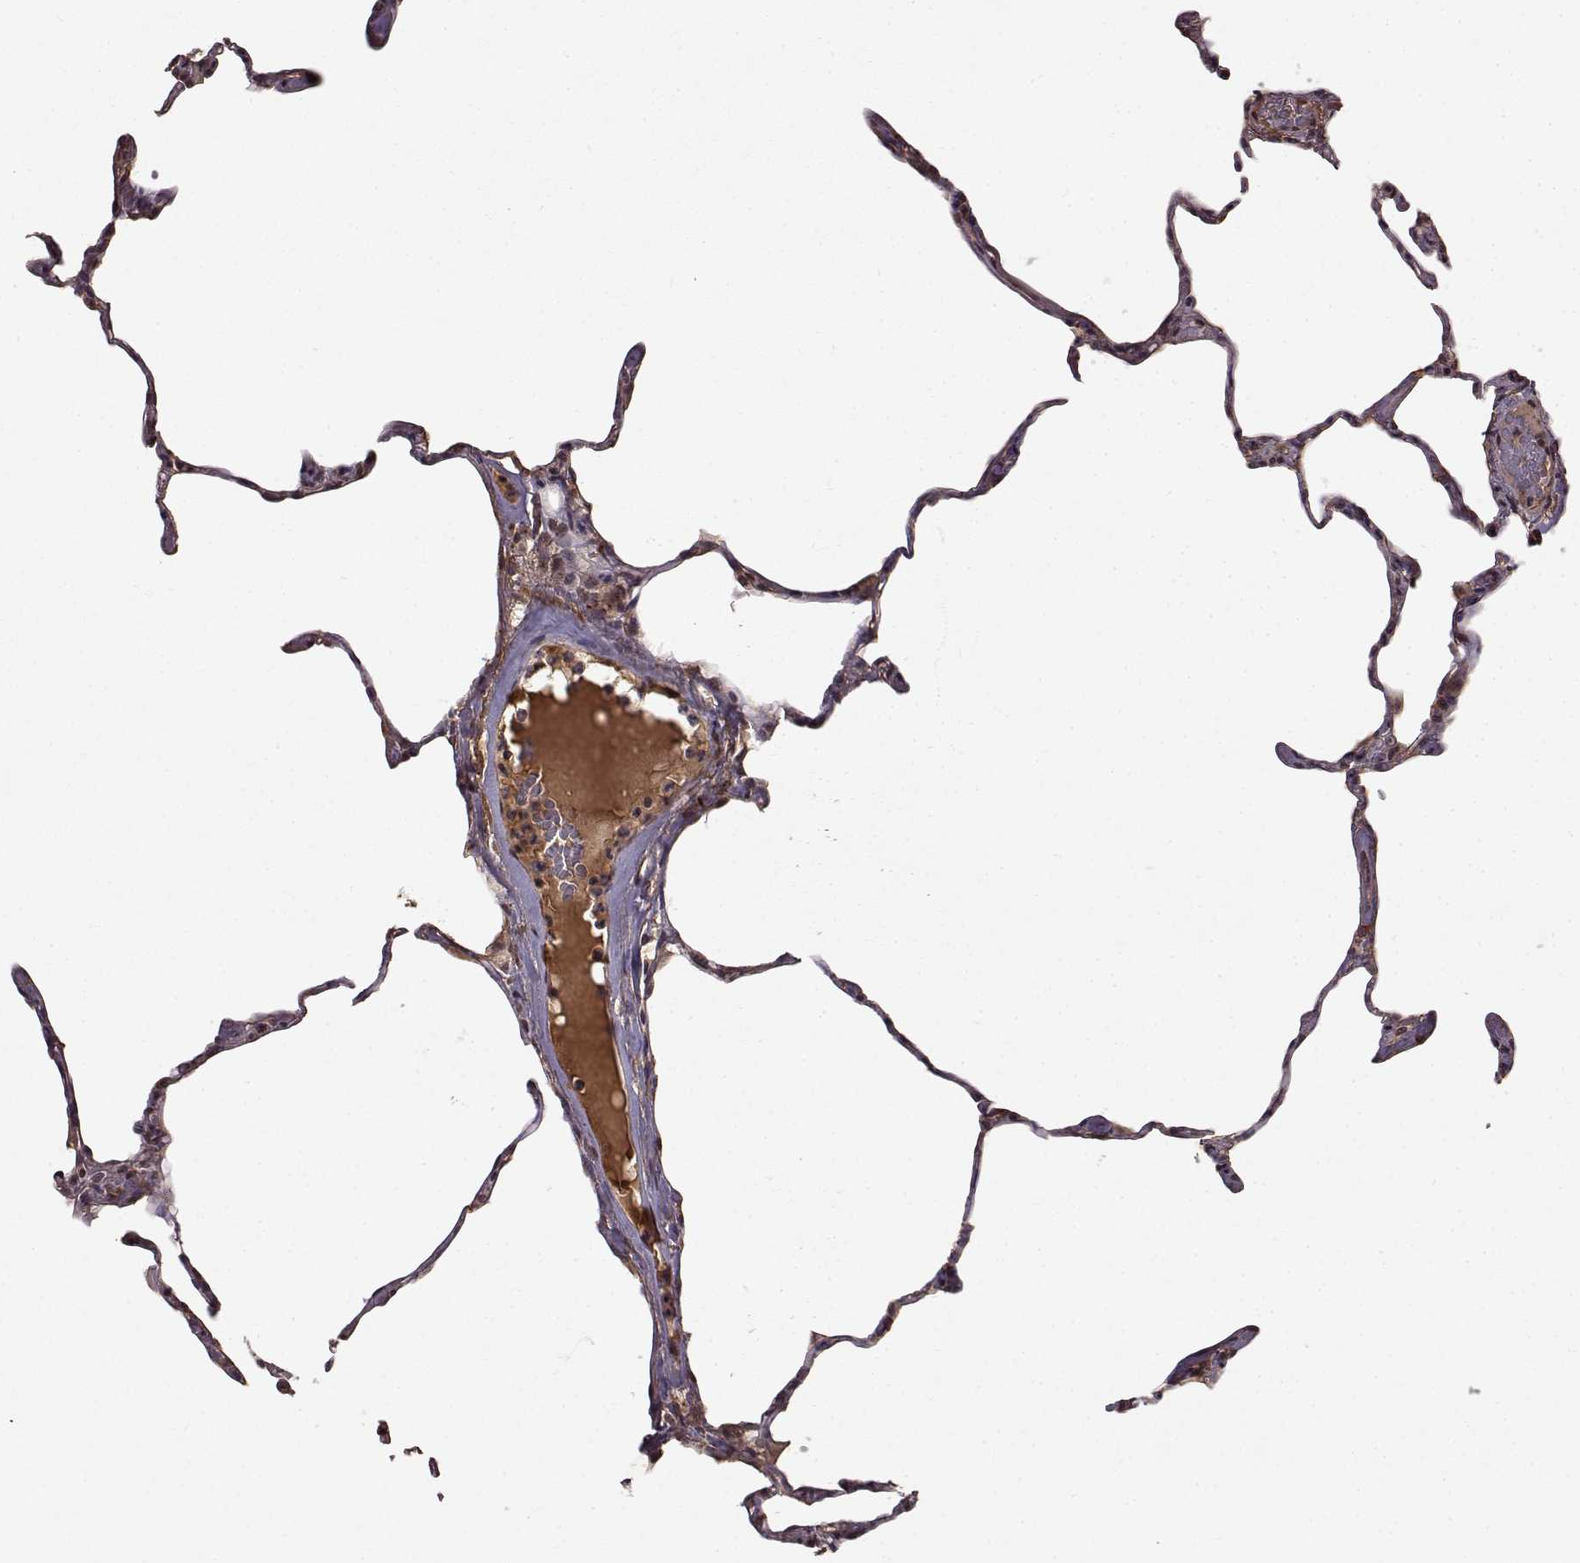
{"staining": {"intensity": "moderate", "quantity": "25%-75%", "location": "cytoplasmic/membranous"}, "tissue": "lung", "cell_type": "Alveolar cells", "image_type": "normal", "snomed": [{"axis": "morphology", "description": "Normal tissue, NOS"}, {"axis": "topography", "description": "Lung"}], "caption": "The immunohistochemical stain highlights moderate cytoplasmic/membranous expression in alveolar cells of normal lung. The staining was performed using DAB (3,3'-diaminobenzidine), with brown indicating positive protein expression. Nuclei are stained blue with hematoxylin.", "gene": "FSTL1", "patient": {"sex": "male", "age": 65}}